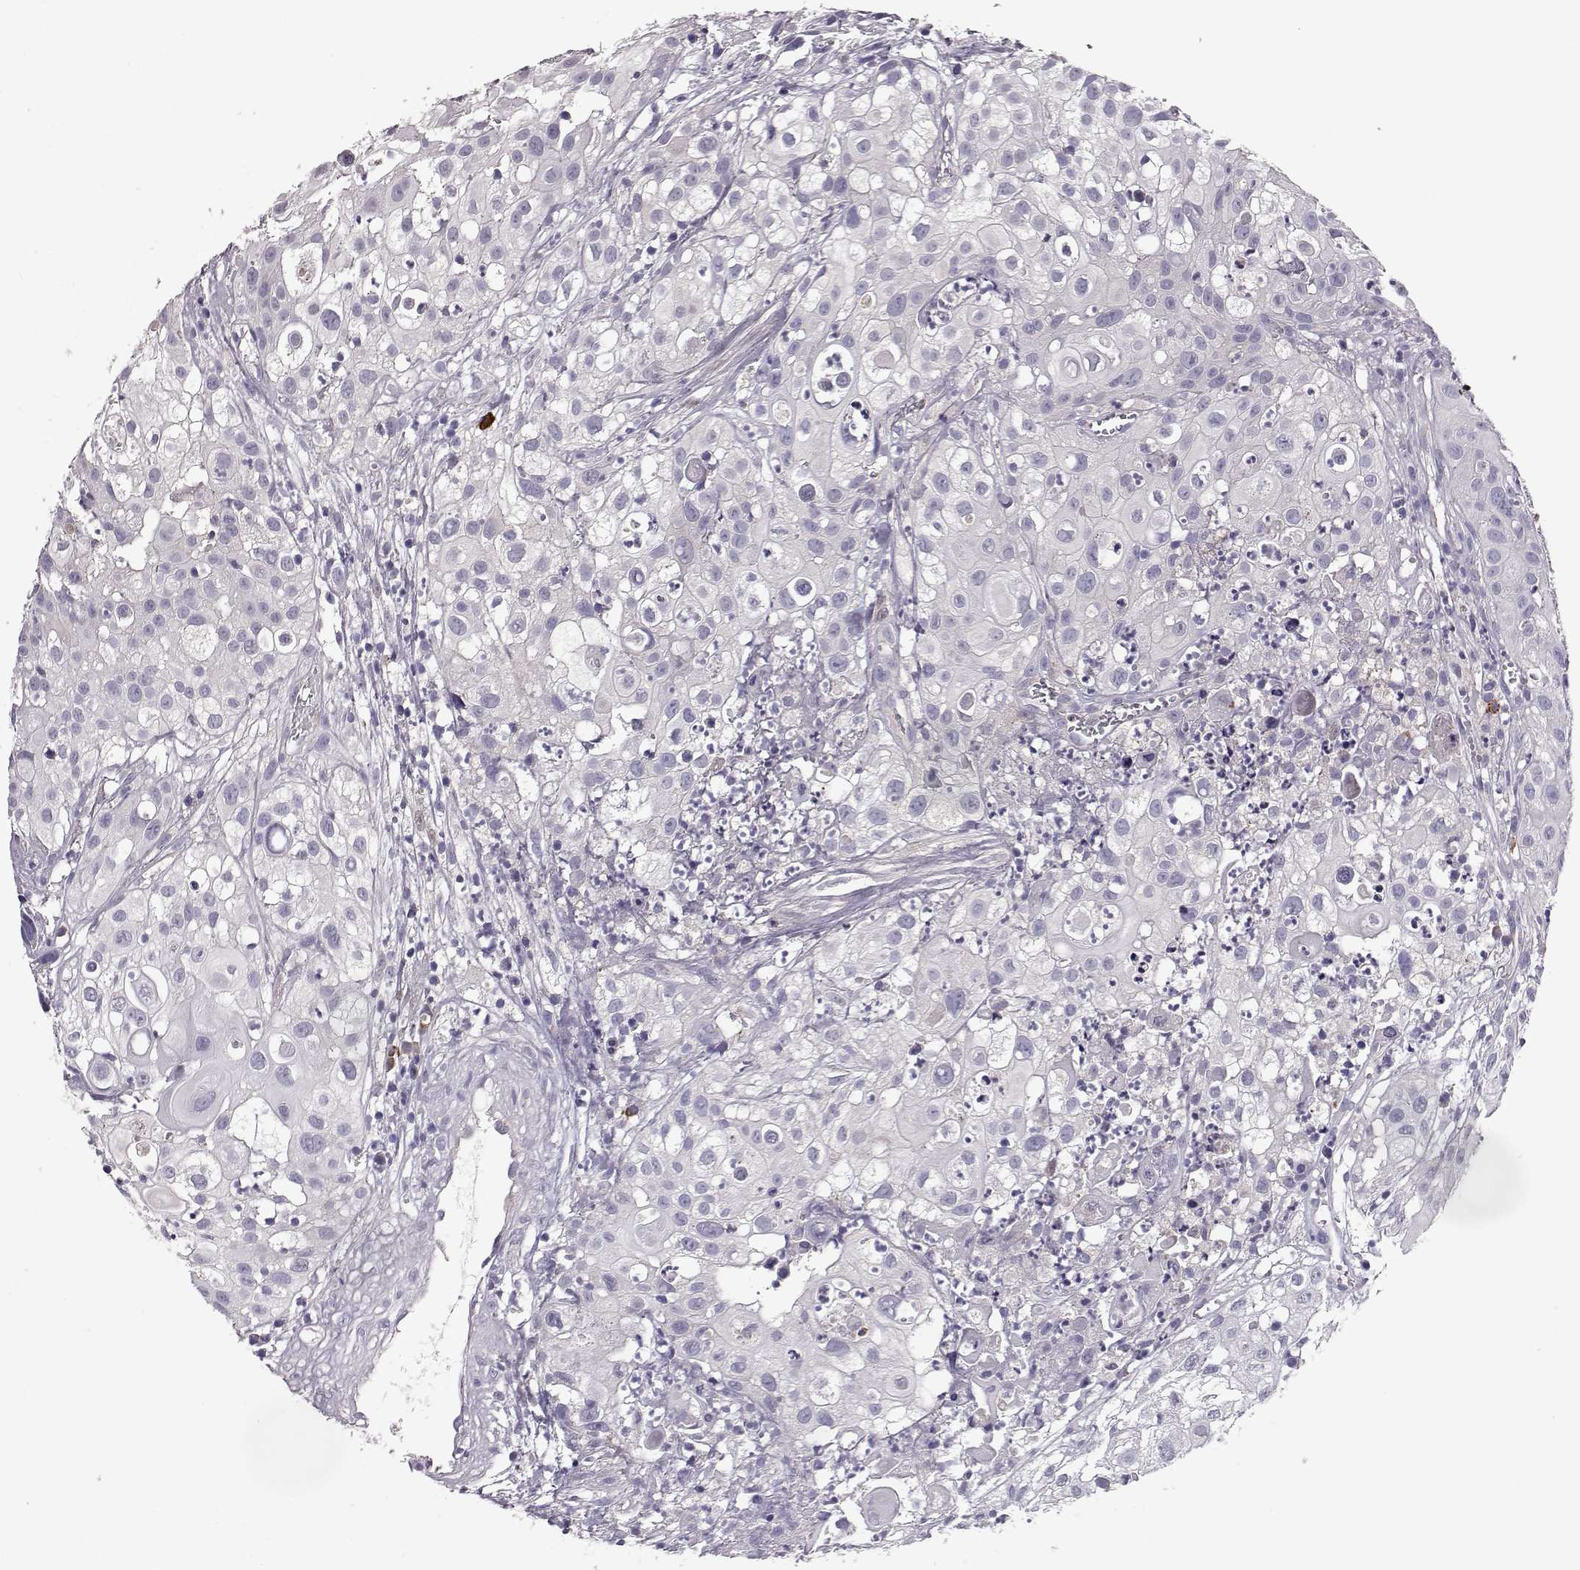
{"staining": {"intensity": "negative", "quantity": "none", "location": "none"}, "tissue": "urothelial cancer", "cell_type": "Tumor cells", "image_type": "cancer", "snomed": [{"axis": "morphology", "description": "Urothelial carcinoma, High grade"}, {"axis": "topography", "description": "Urinary bladder"}], "caption": "This is a image of IHC staining of urothelial cancer, which shows no staining in tumor cells. (DAB (3,3'-diaminobenzidine) immunohistochemistry visualized using brightfield microscopy, high magnification).", "gene": "ADGRG5", "patient": {"sex": "female", "age": 79}}